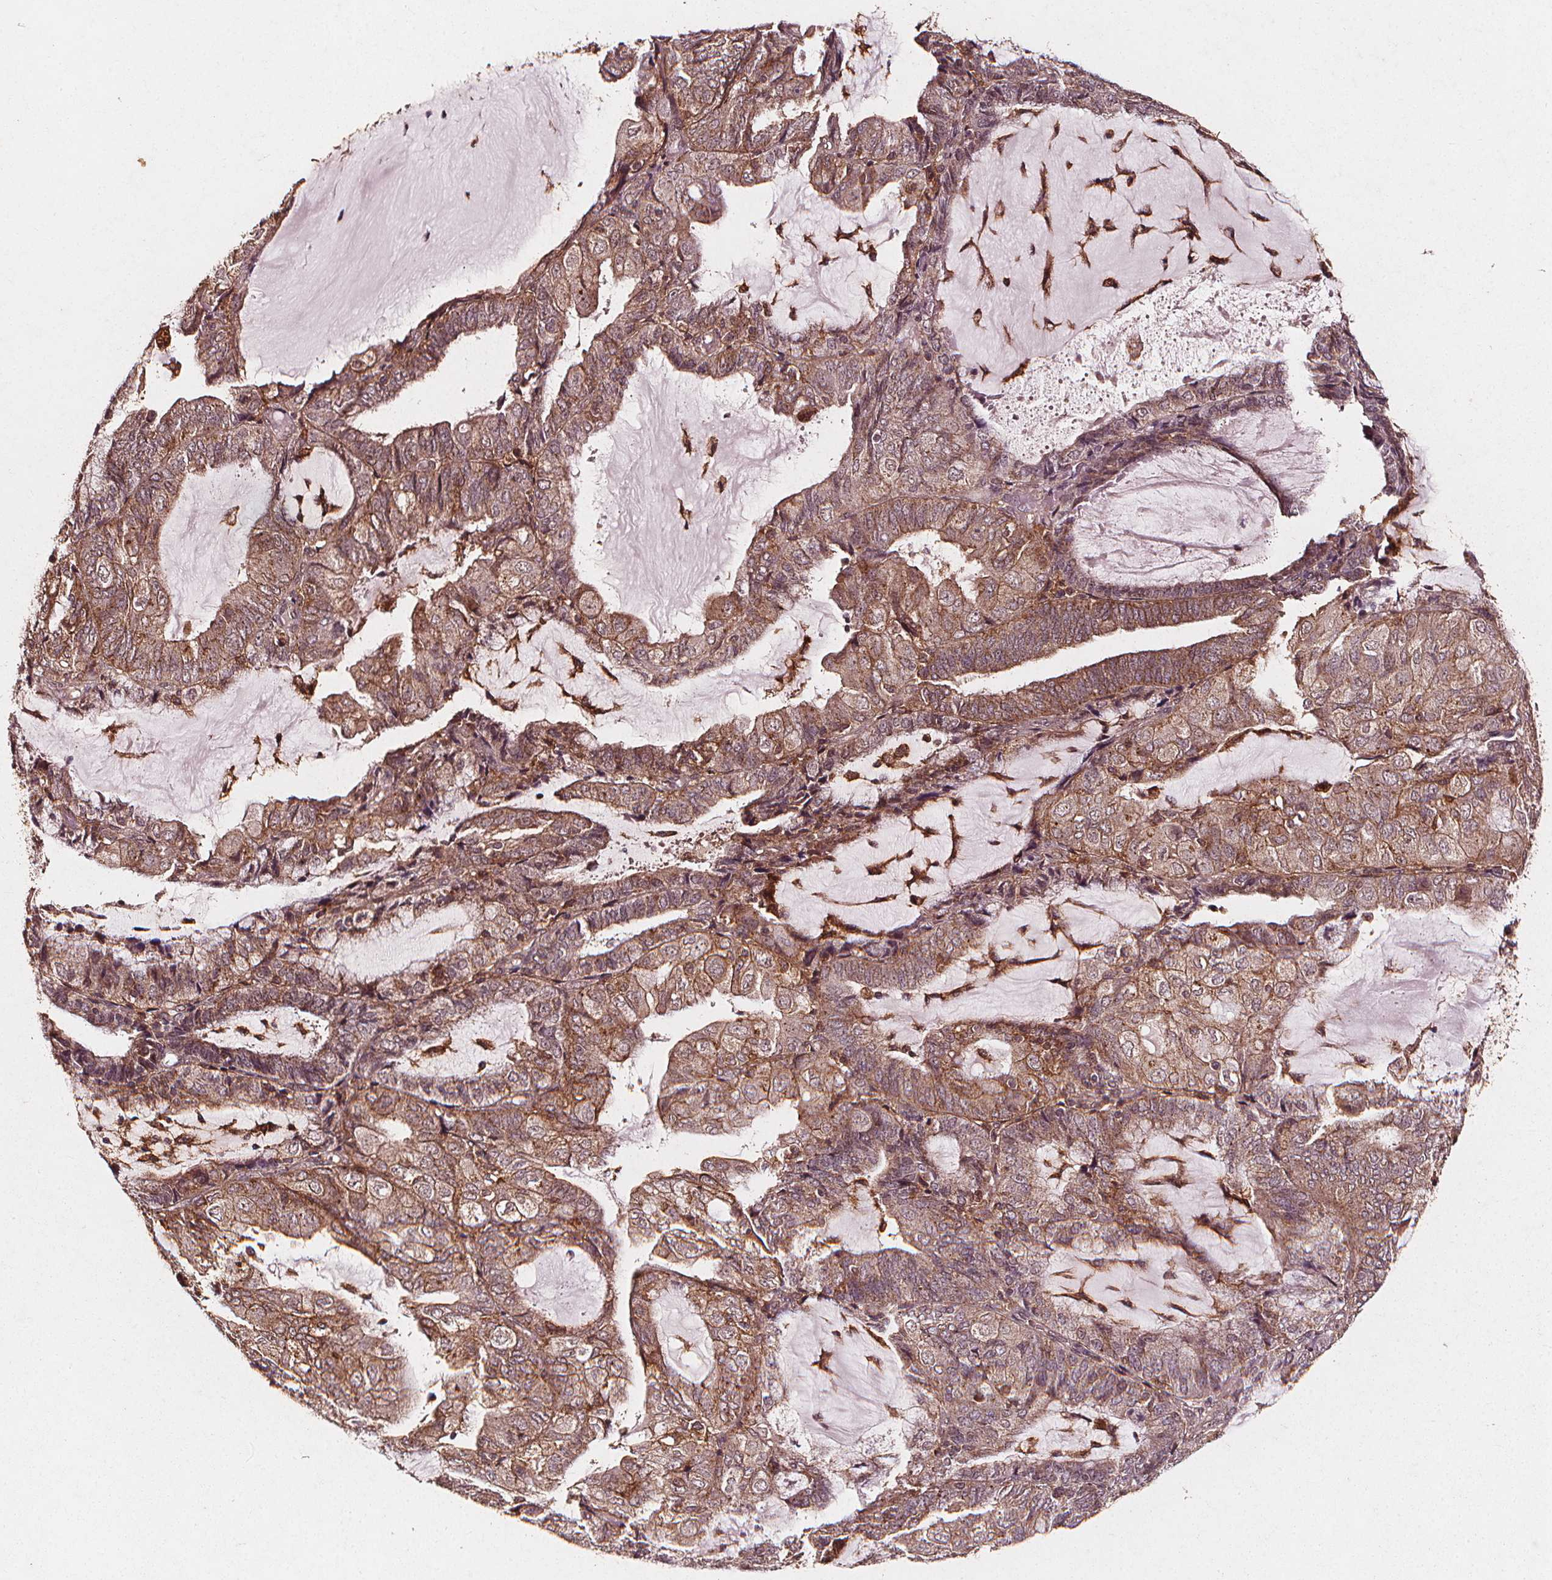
{"staining": {"intensity": "moderate", "quantity": ">75%", "location": "cytoplasmic/membranous"}, "tissue": "endometrial cancer", "cell_type": "Tumor cells", "image_type": "cancer", "snomed": [{"axis": "morphology", "description": "Adenocarcinoma, NOS"}, {"axis": "topography", "description": "Endometrium"}], "caption": "Tumor cells reveal medium levels of moderate cytoplasmic/membranous positivity in approximately >75% of cells in human endometrial cancer.", "gene": "ABCA1", "patient": {"sex": "female", "age": 81}}